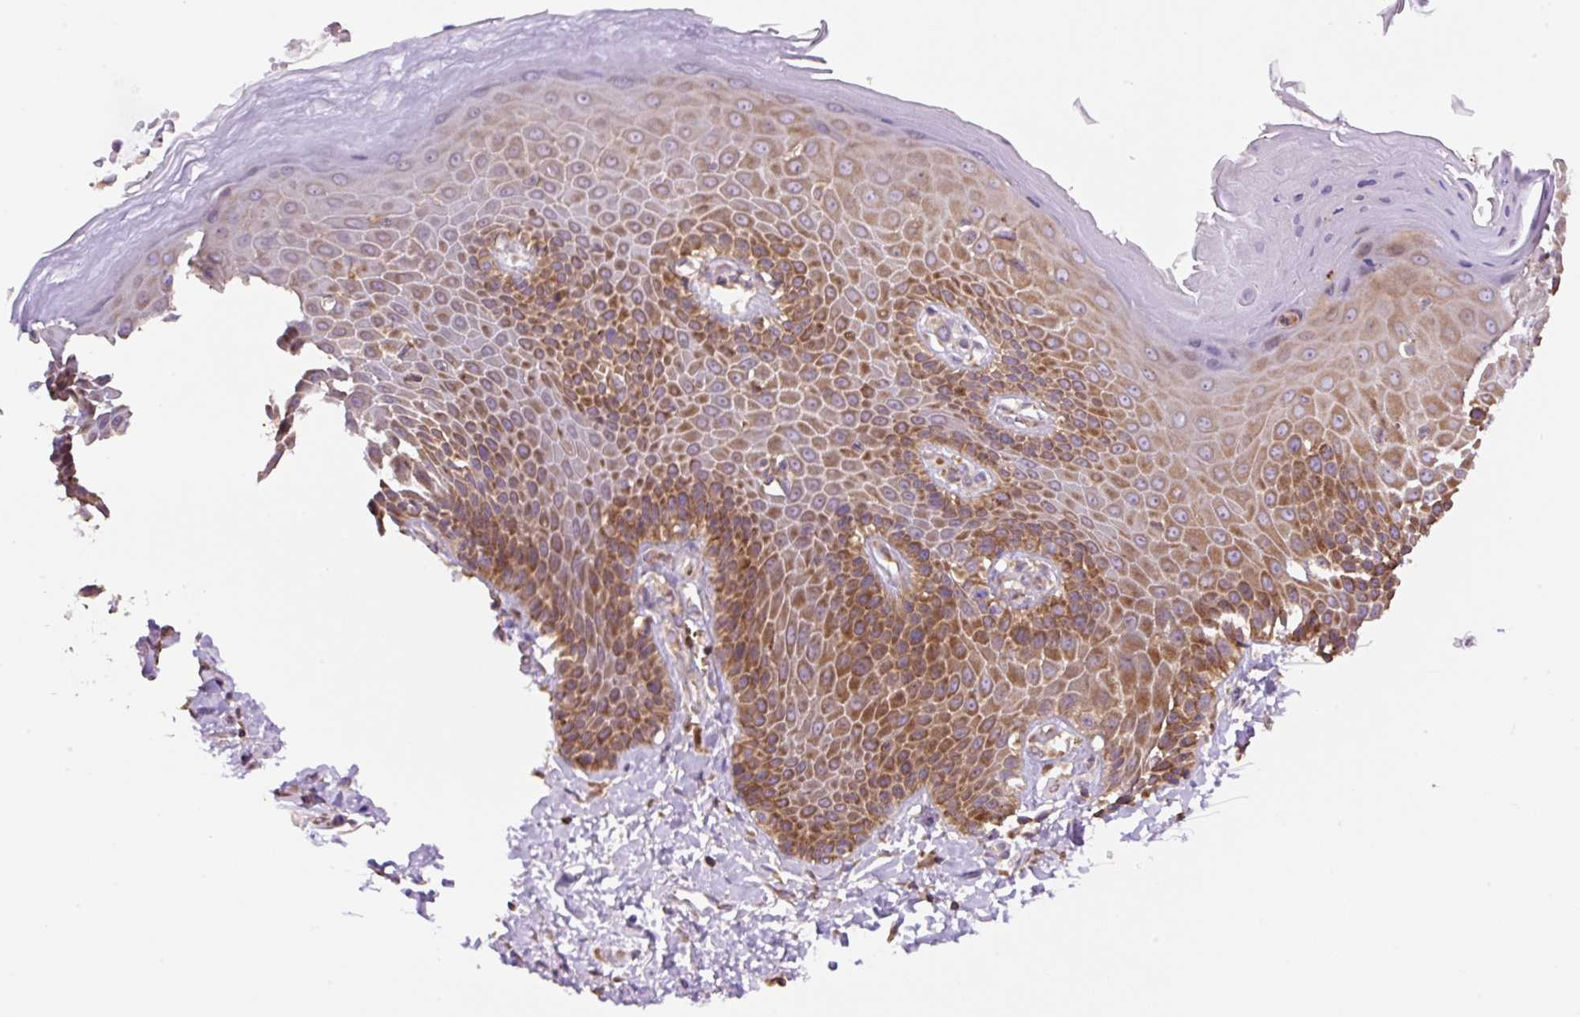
{"staining": {"intensity": "moderate", "quantity": ">75%", "location": "cytoplasmic/membranous"}, "tissue": "skin", "cell_type": "Epidermal cells", "image_type": "normal", "snomed": [{"axis": "morphology", "description": "Normal tissue, NOS"}, {"axis": "topography", "description": "Peripheral nerve tissue"}], "caption": "A medium amount of moderate cytoplasmic/membranous expression is present in about >75% of epidermal cells in benign skin.", "gene": "RPS23", "patient": {"sex": "male", "age": 51}}